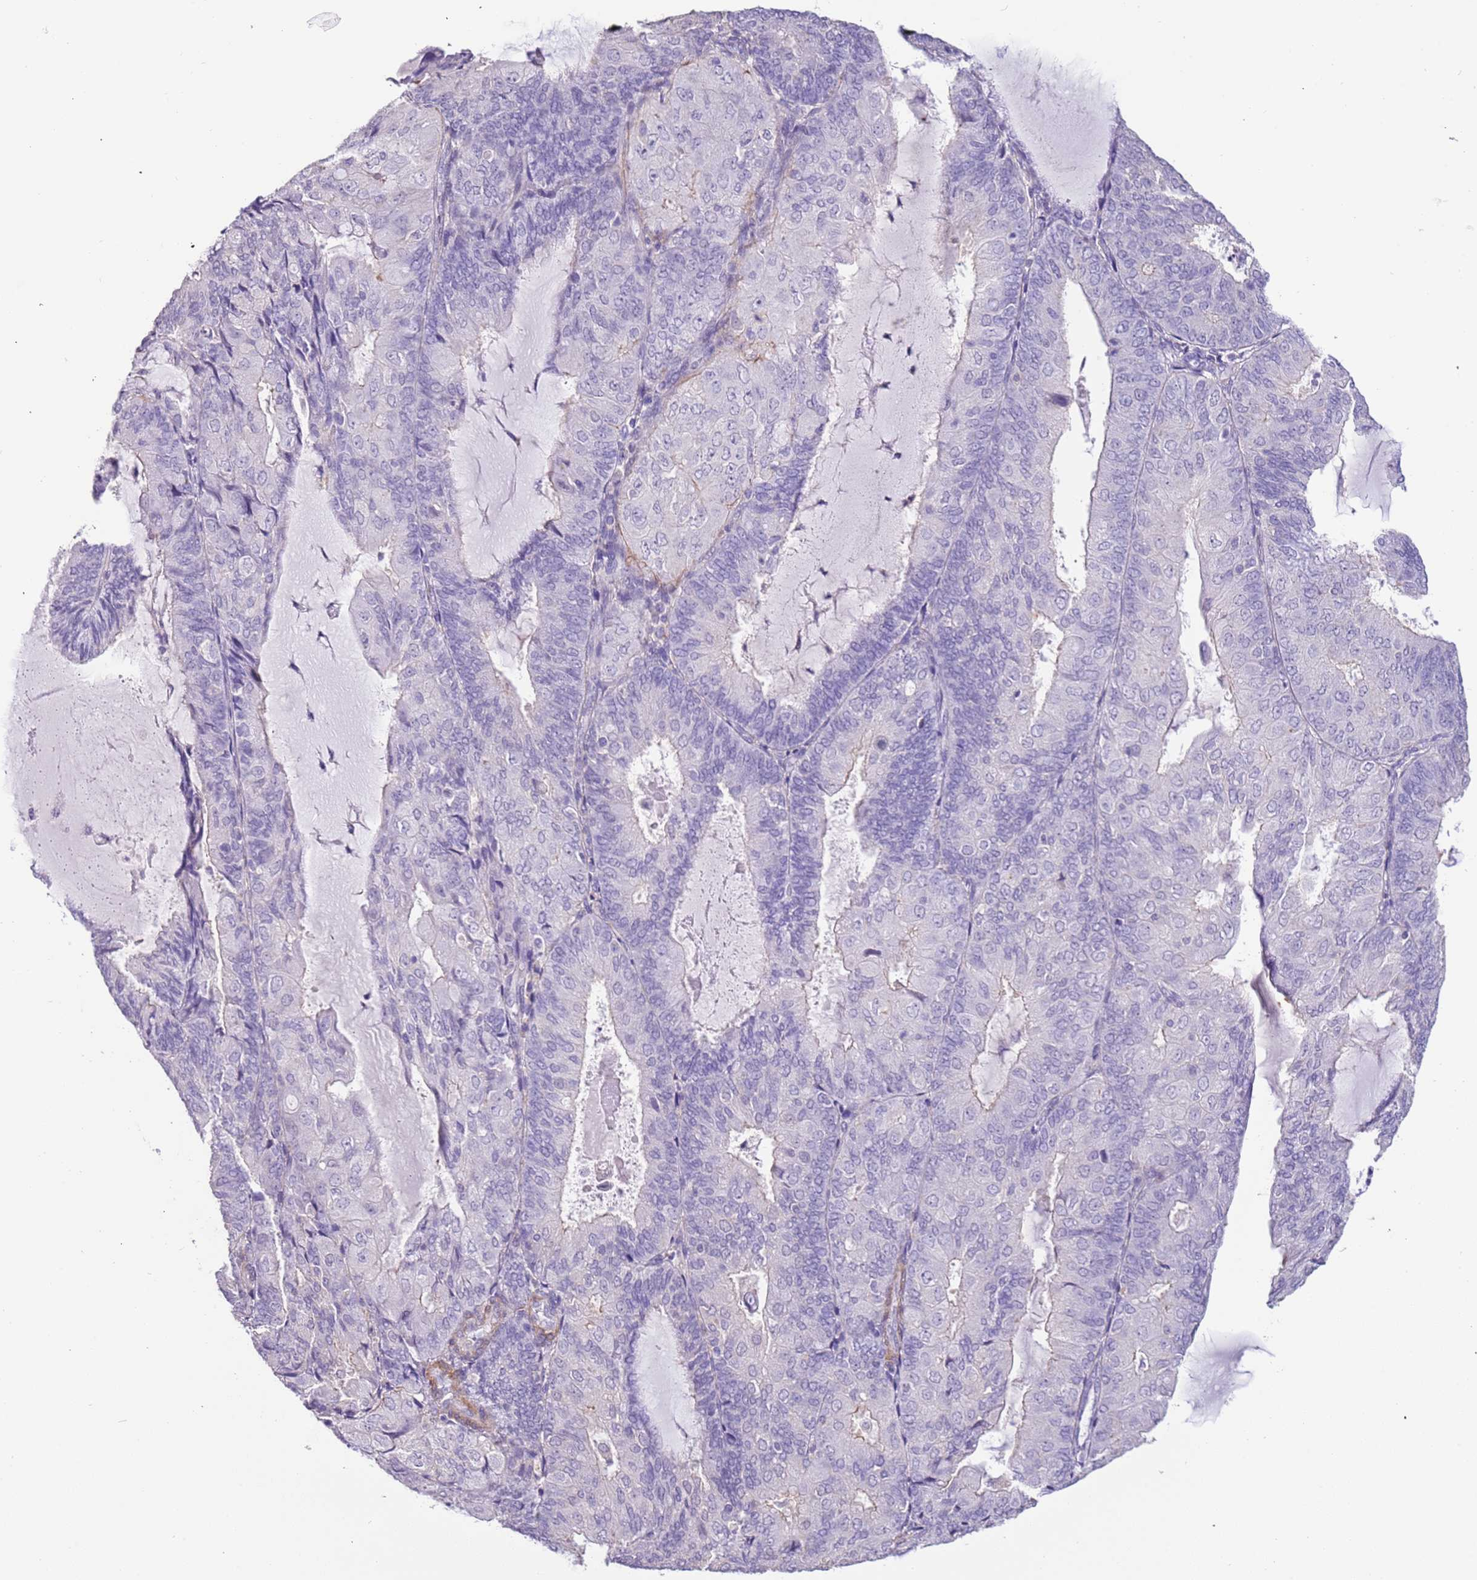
{"staining": {"intensity": "negative", "quantity": "none", "location": "none"}, "tissue": "endometrial cancer", "cell_type": "Tumor cells", "image_type": "cancer", "snomed": [{"axis": "morphology", "description": "Adenocarcinoma, NOS"}, {"axis": "topography", "description": "Endometrium"}], "caption": "The immunohistochemistry histopathology image has no significant expression in tumor cells of endometrial cancer tissue. (IHC, brightfield microscopy, high magnification).", "gene": "PCGF2", "patient": {"sex": "female", "age": 81}}